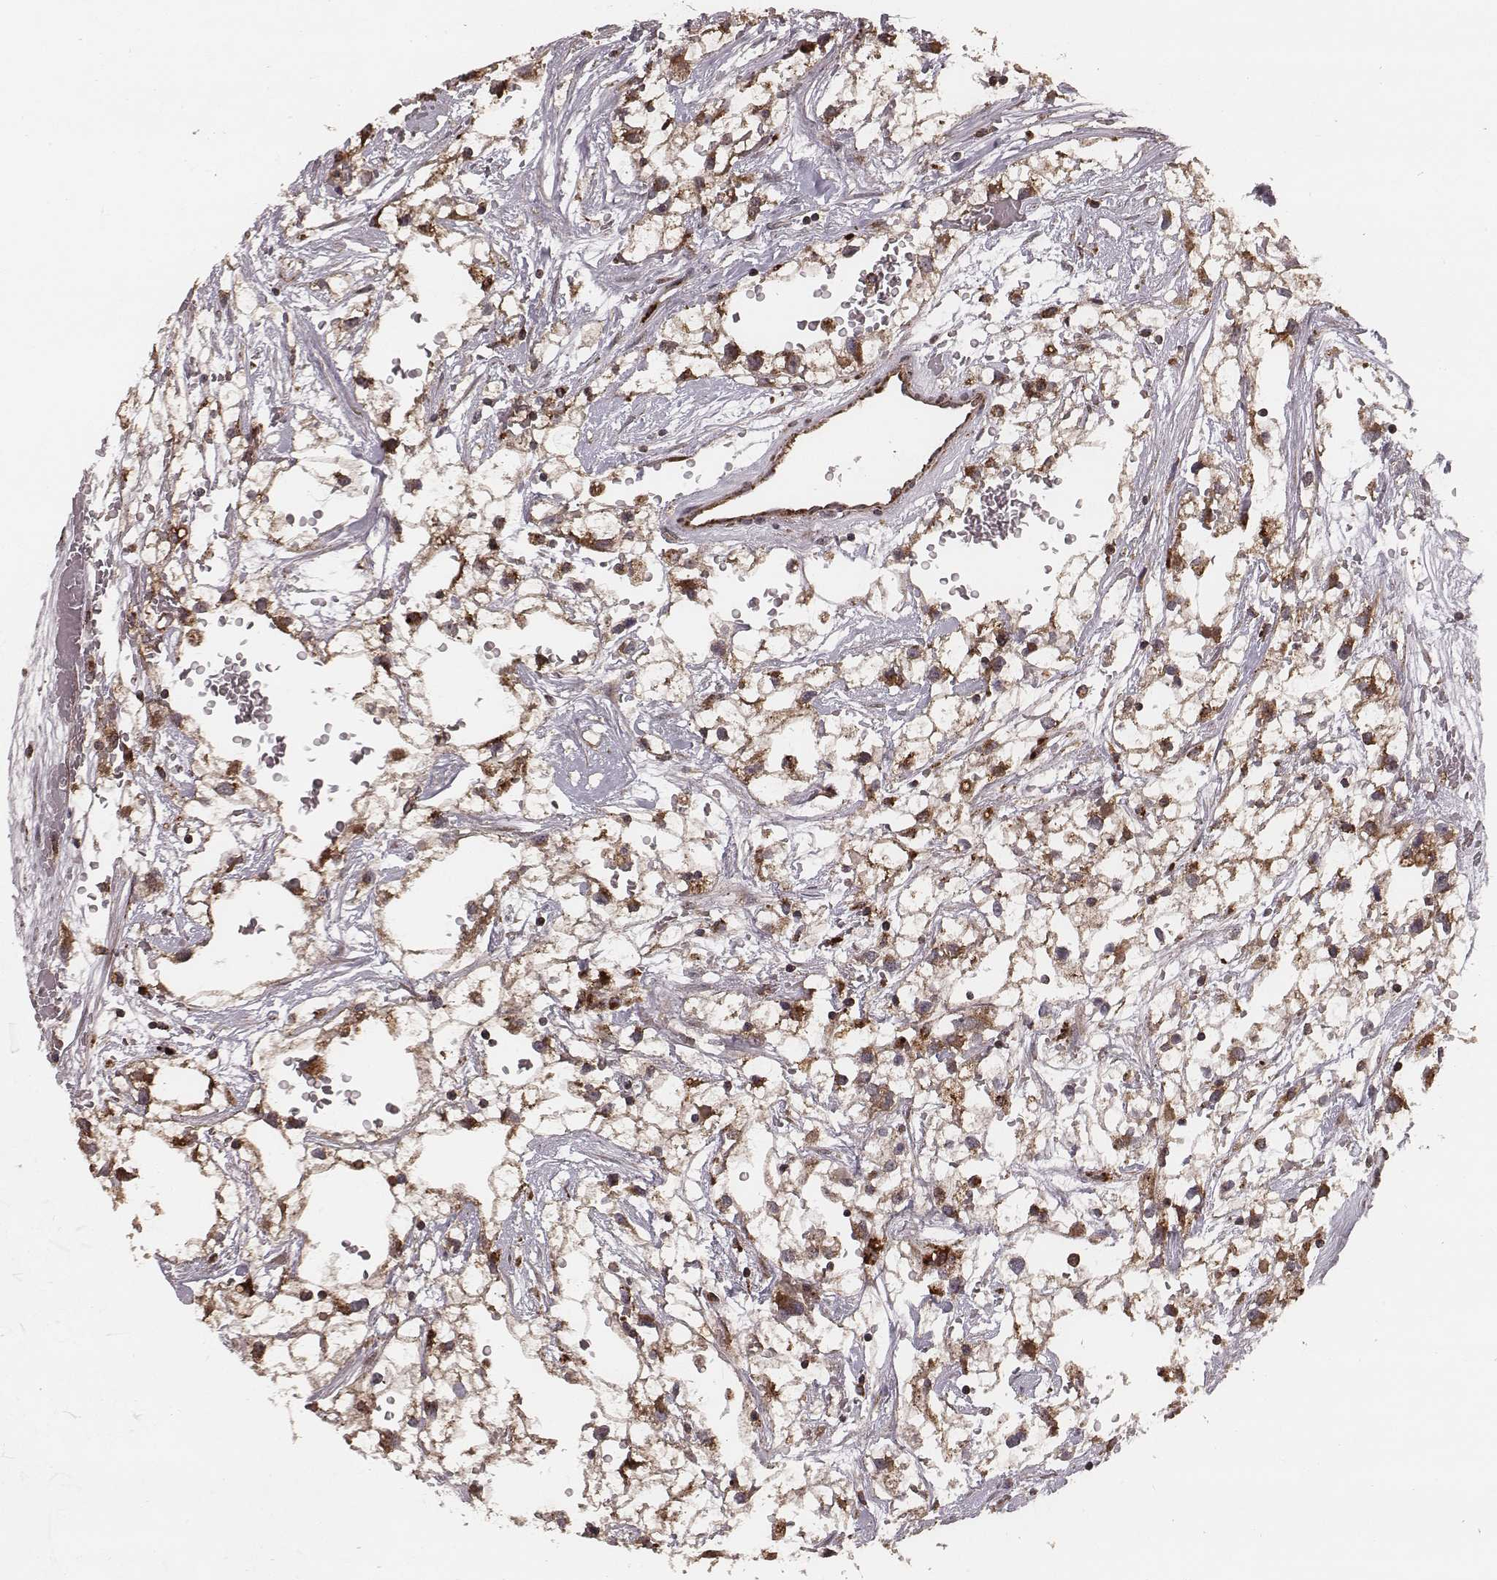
{"staining": {"intensity": "moderate", "quantity": "<25%", "location": "cytoplasmic/membranous"}, "tissue": "renal cancer", "cell_type": "Tumor cells", "image_type": "cancer", "snomed": [{"axis": "morphology", "description": "Adenocarcinoma, NOS"}, {"axis": "topography", "description": "Kidney"}], "caption": "Adenocarcinoma (renal) stained with immunohistochemistry displays moderate cytoplasmic/membranous positivity in approximately <25% of tumor cells.", "gene": "ZDHHC21", "patient": {"sex": "male", "age": 59}}